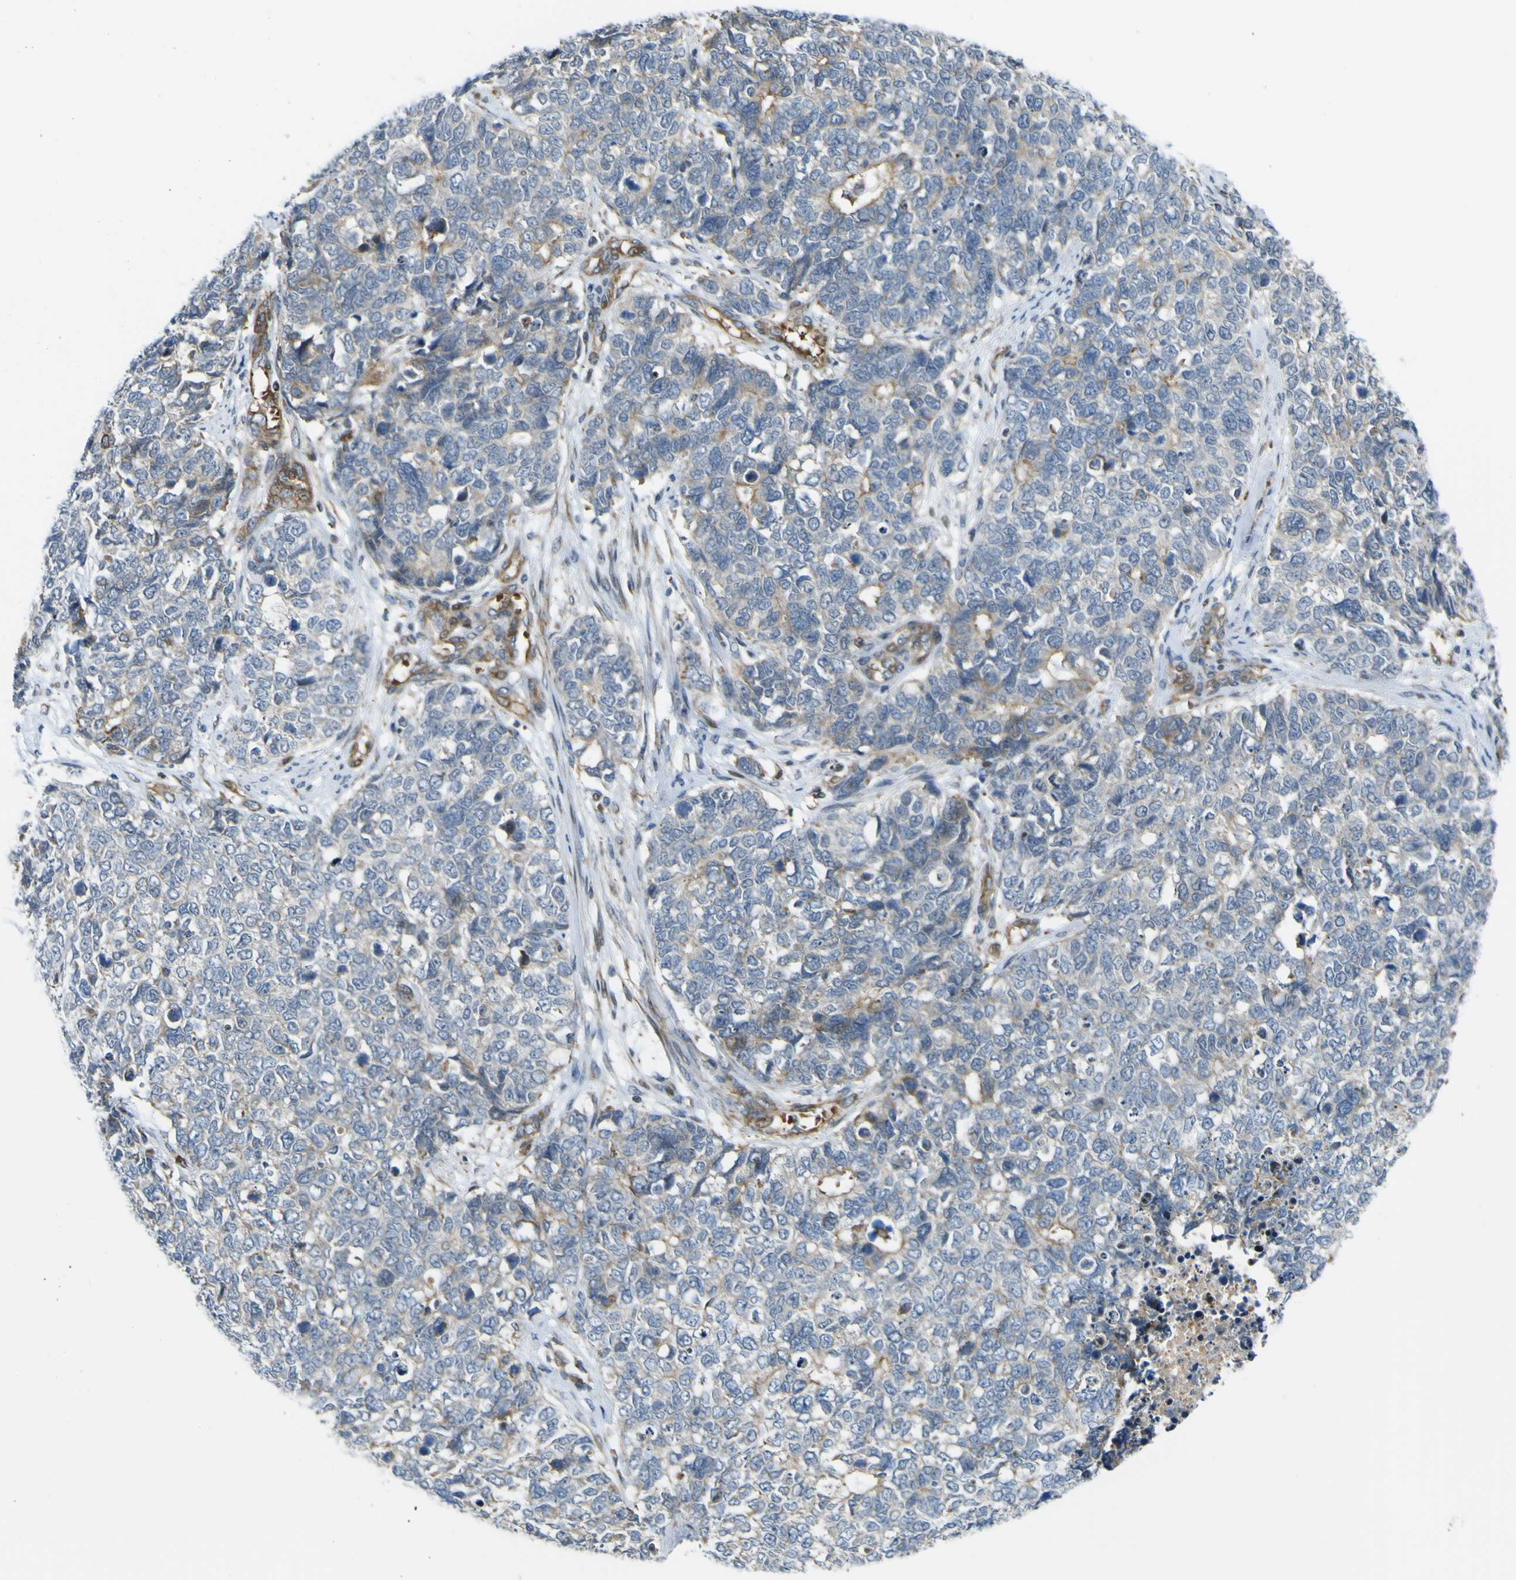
{"staining": {"intensity": "weak", "quantity": "<25%", "location": "cytoplasmic/membranous"}, "tissue": "cervical cancer", "cell_type": "Tumor cells", "image_type": "cancer", "snomed": [{"axis": "morphology", "description": "Squamous cell carcinoma, NOS"}, {"axis": "topography", "description": "Cervix"}], "caption": "Immunohistochemistry (IHC) of cervical cancer reveals no positivity in tumor cells.", "gene": "KDM7A", "patient": {"sex": "female", "age": 63}}